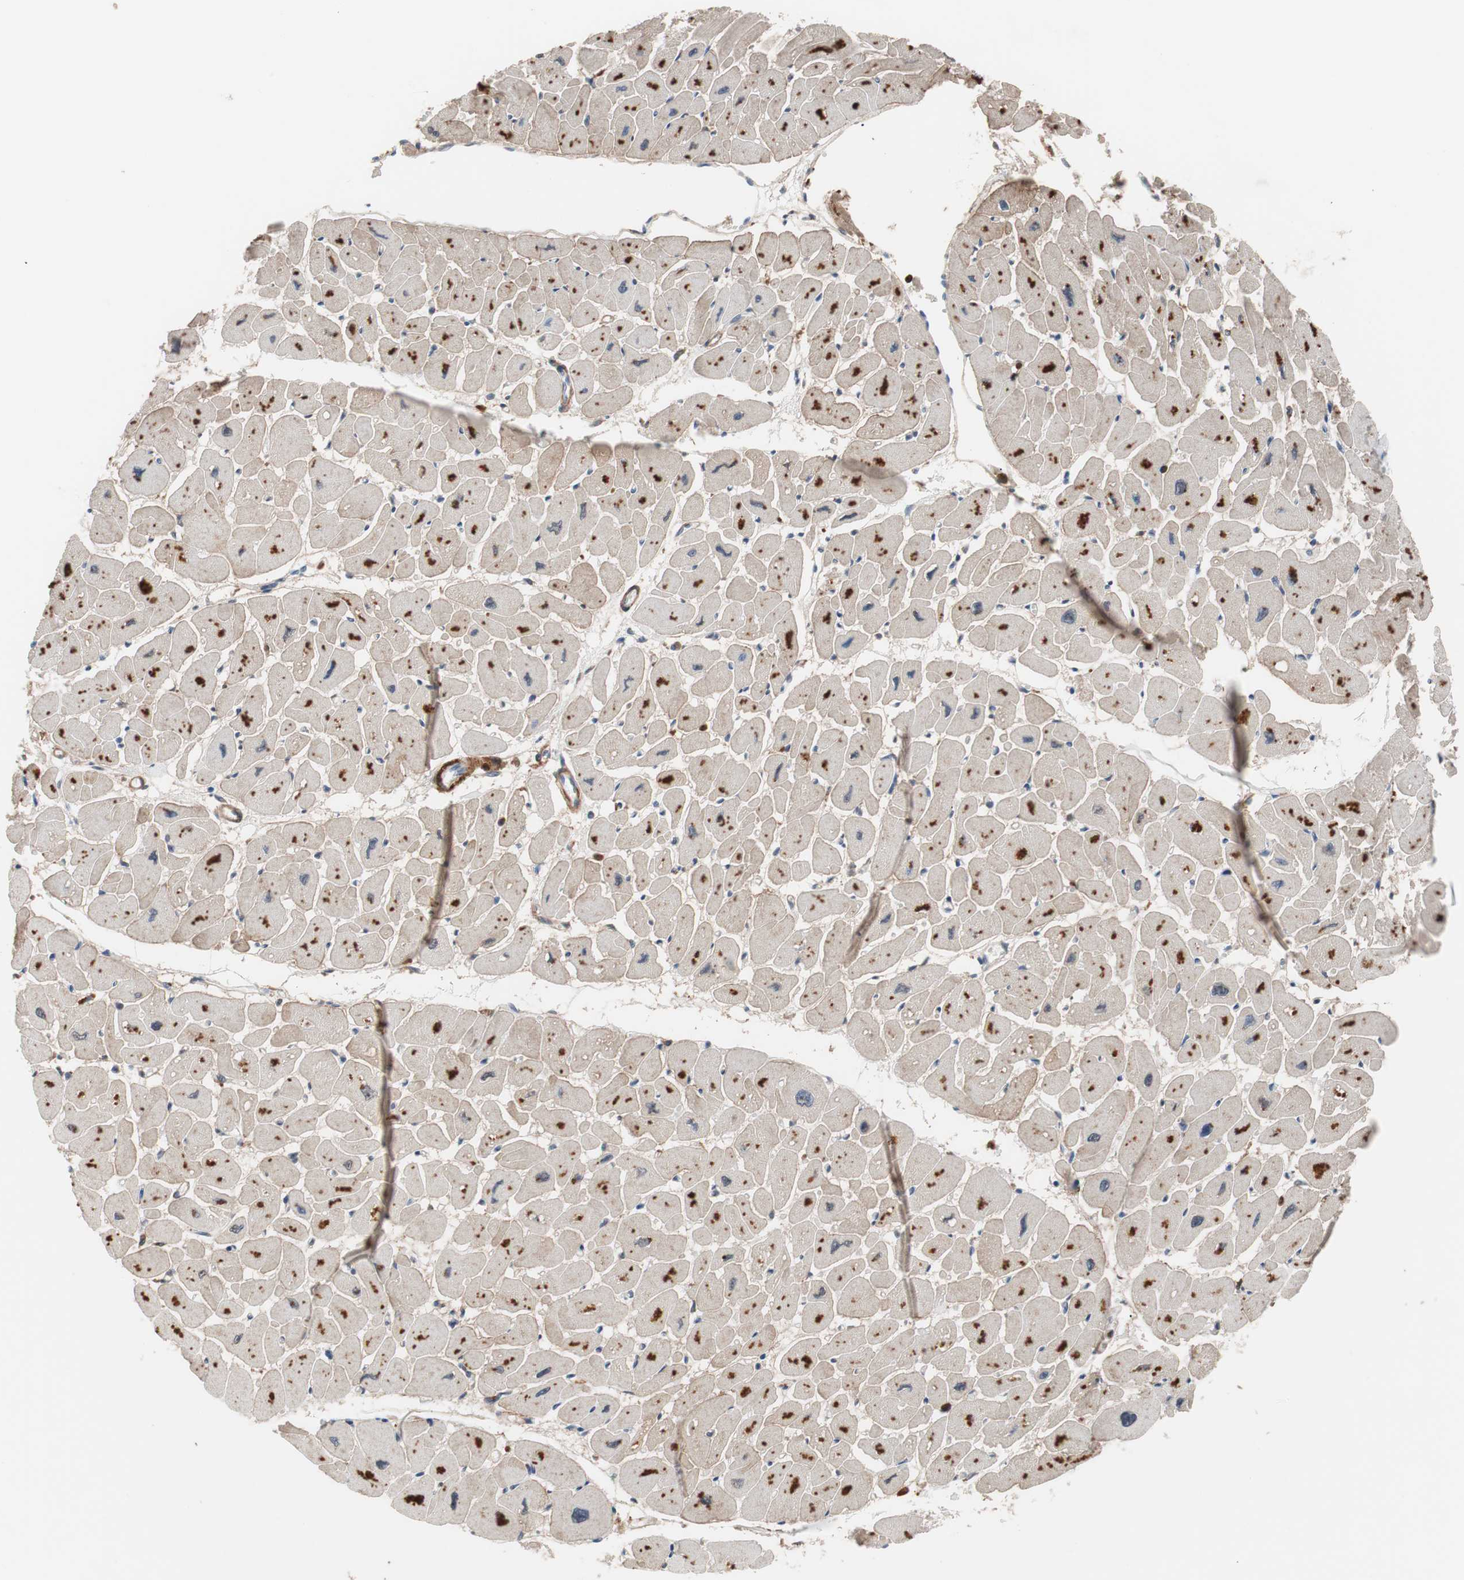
{"staining": {"intensity": "moderate", "quantity": "25%-75%", "location": "nuclear"}, "tissue": "heart muscle", "cell_type": "Cardiomyocytes", "image_type": "normal", "snomed": [{"axis": "morphology", "description": "Normal tissue, NOS"}, {"axis": "topography", "description": "Heart"}], "caption": "Normal heart muscle exhibits moderate nuclear staining in approximately 25%-75% of cardiomyocytes, visualized by immunohistochemistry. Immunohistochemistry (ihc) stains the protein in brown and the nuclei are stained blue.", "gene": "LITAF", "patient": {"sex": "female", "age": 54}}